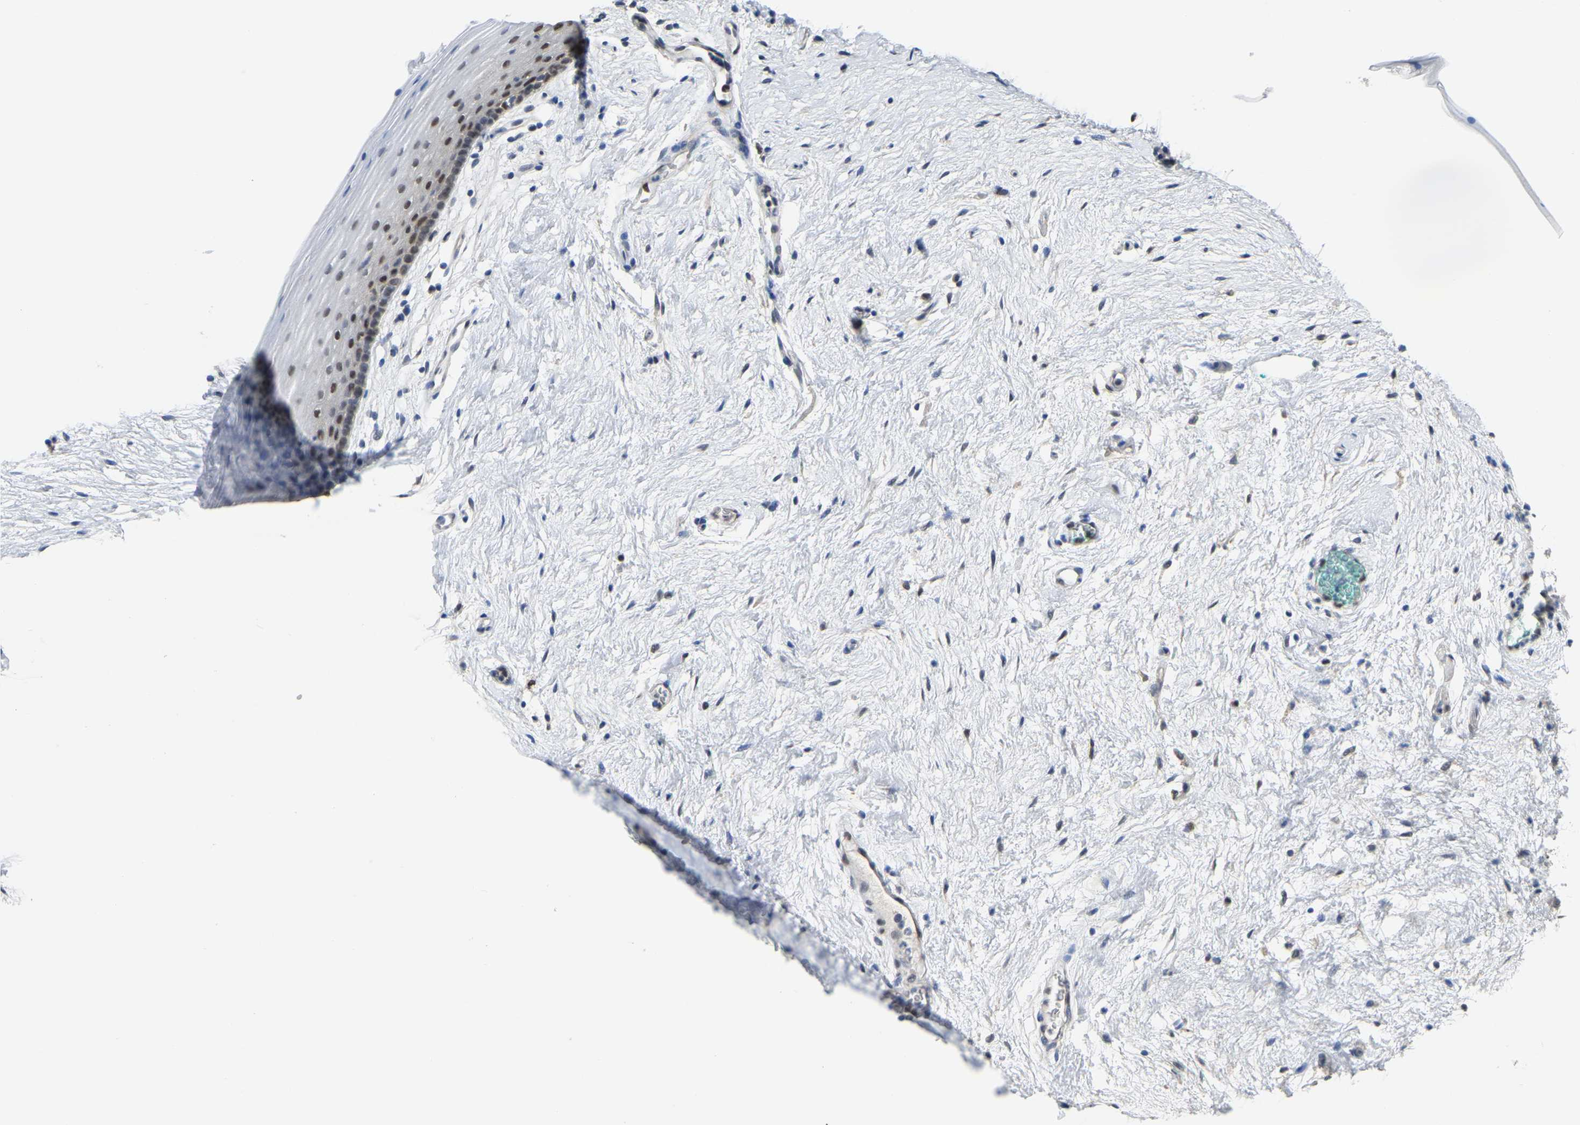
{"staining": {"intensity": "moderate", "quantity": ">75%", "location": "nuclear"}, "tissue": "vagina", "cell_type": "Squamous epithelial cells", "image_type": "normal", "snomed": [{"axis": "morphology", "description": "Normal tissue, NOS"}, {"axis": "topography", "description": "Vagina"}], "caption": "The photomicrograph displays a brown stain indicating the presence of a protein in the nuclear of squamous epithelial cells in vagina. The staining is performed using DAB (3,3'-diaminobenzidine) brown chromogen to label protein expression. The nuclei are counter-stained blue using hematoxylin.", "gene": "KLRG2", "patient": {"sex": "female", "age": 44}}